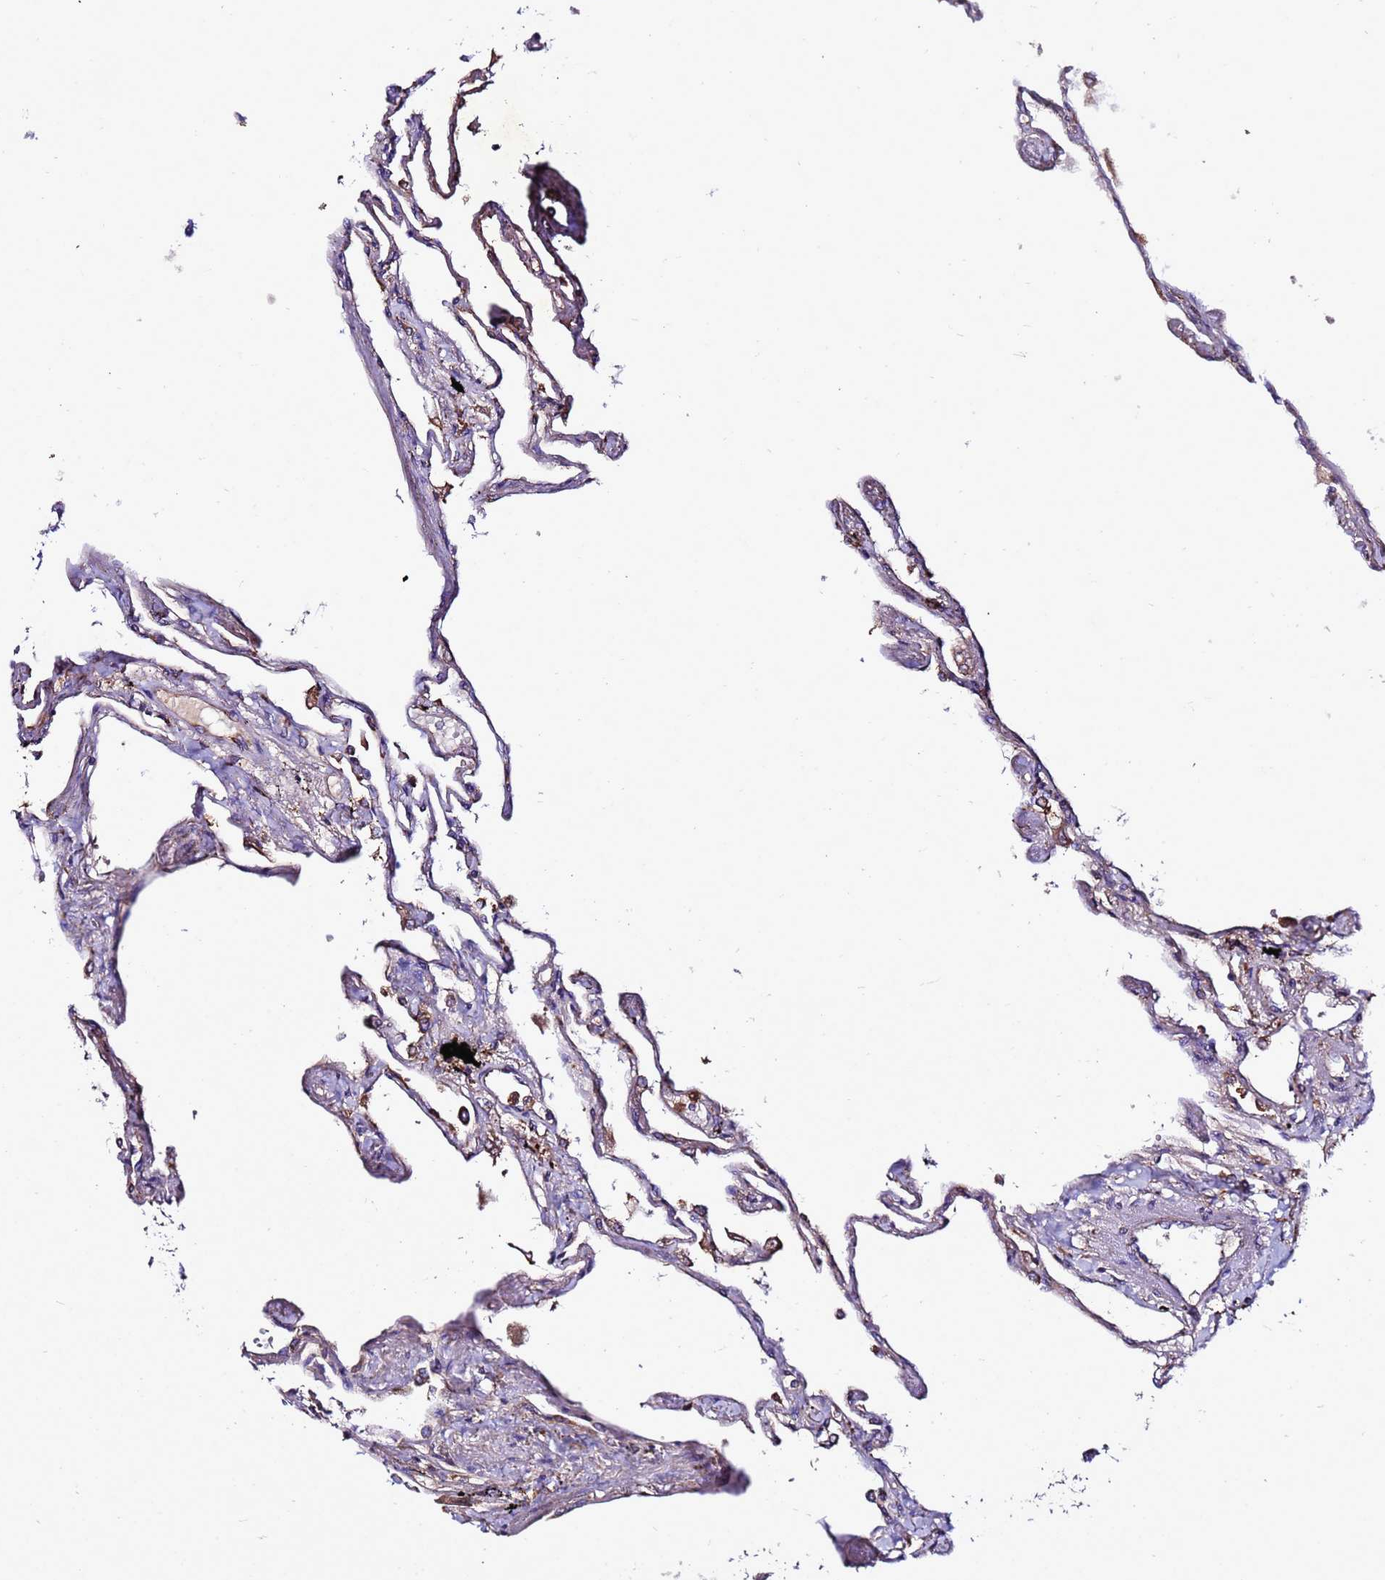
{"staining": {"intensity": "moderate", "quantity": "25%-75%", "location": "cytoplasmic/membranous"}, "tissue": "lung", "cell_type": "Alveolar cells", "image_type": "normal", "snomed": [{"axis": "morphology", "description": "Normal tissue, NOS"}, {"axis": "topography", "description": "Lung"}], "caption": "Benign lung reveals moderate cytoplasmic/membranous positivity in about 25%-75% of alveolar cells.", "gene": "ANTKMT", "patient": {"sex": "female", "age": 67}}